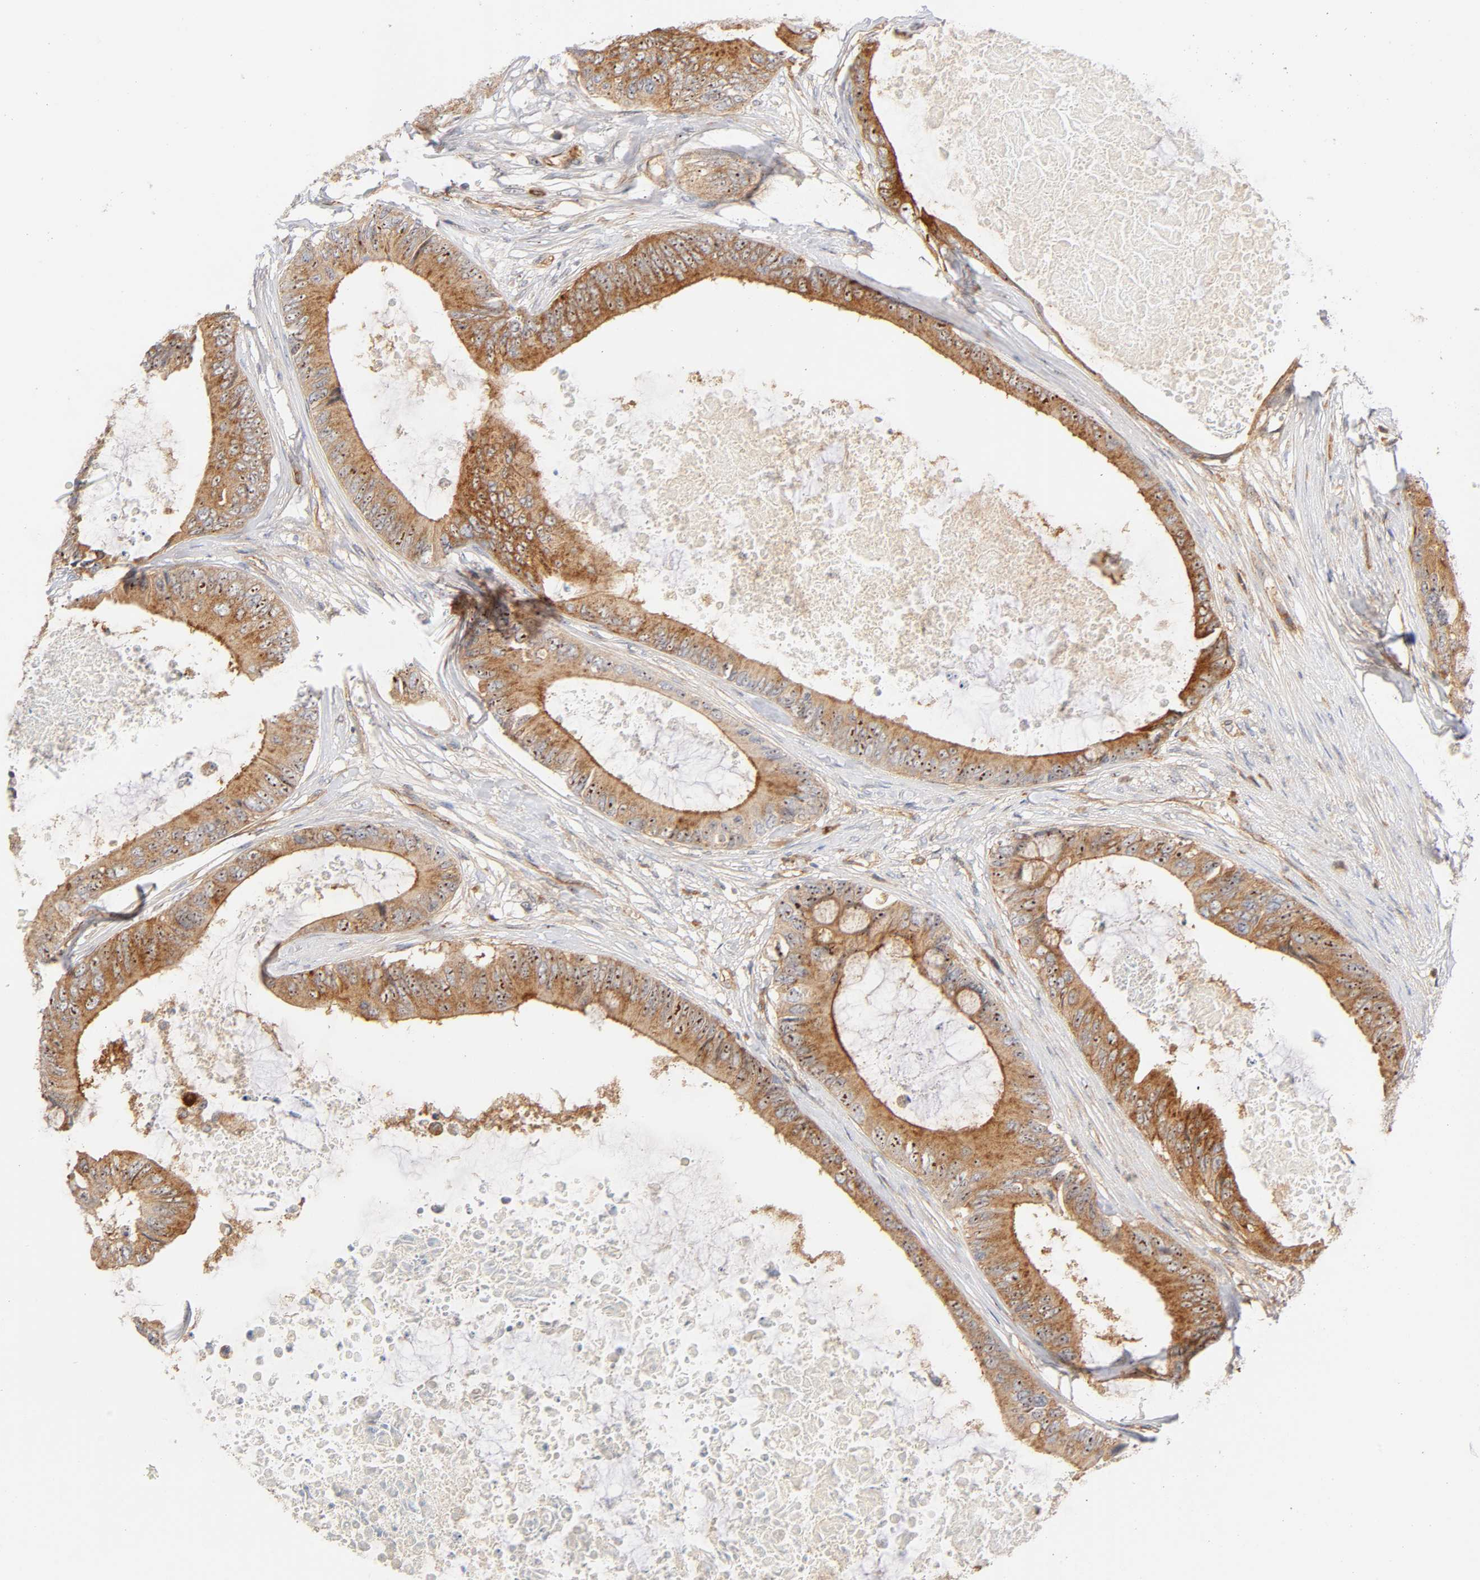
{"staining": {"intensity": "strong", "quantity": ">75%", "location": "cytoplasmic/membranous,nuclear"}, "tissue": "colorectal cancer", "cell_type": "Tumor cells", "image_type": "cancer", "snomed": [{"axis": "morphology", "description": "Normal tissue, NOS"}, {"axis": "morphology", "description": "Adenocarcinoma, NOS"}, {"axis": "topography", "description": "Rectum"}, {"axis": "topography", "description": "Peripheral nerve tissue"}], "caption": "An image of human colorectal cancer (adenocarcinoma) stained for a protein shows strong cytoplasmic/membranous and nuclear brown staining in tumor cells. (DAB = brown stain, brightfield microscopy at high magnification).", "gene": "PLD1", "patient": {"sex": "female", "age": 77}}